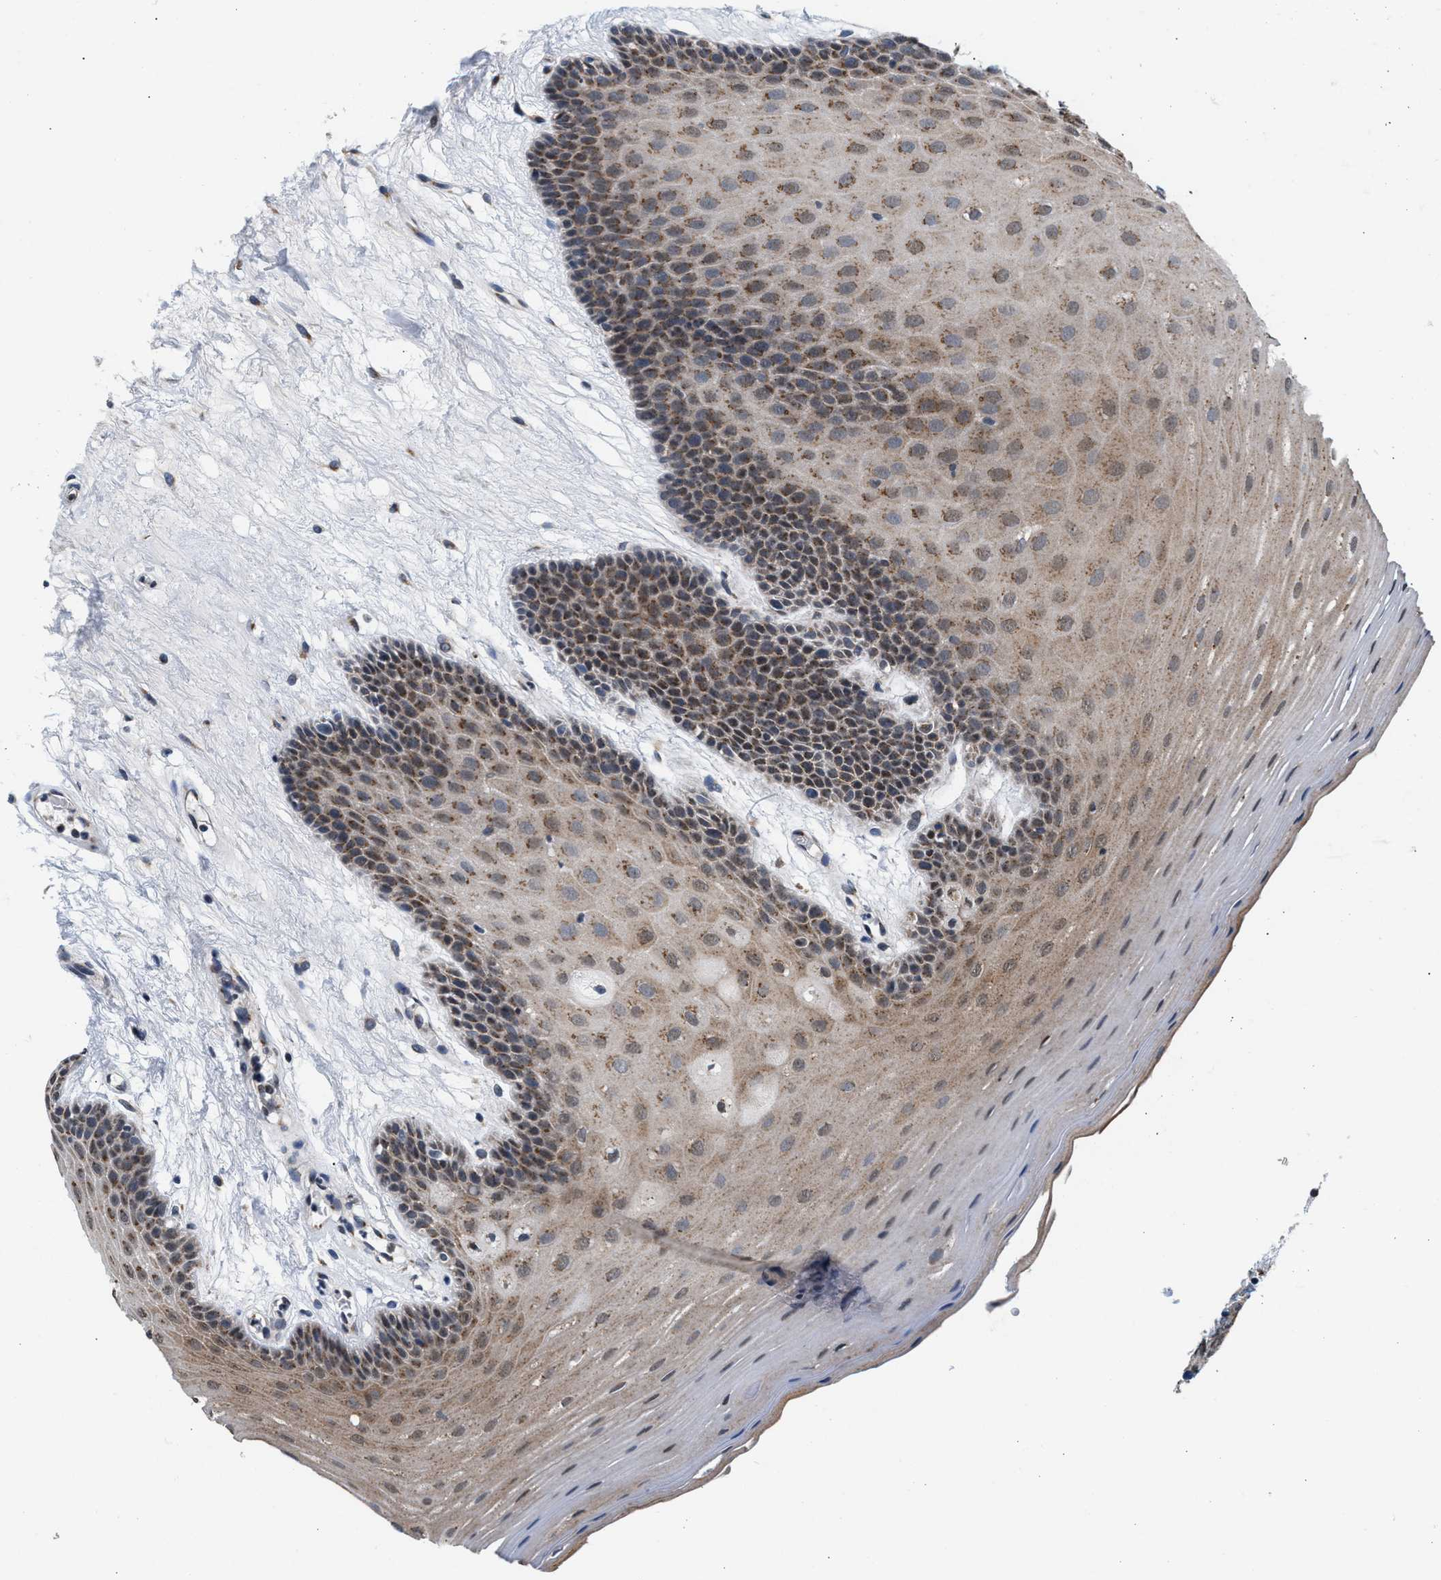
{"staining": {"intensity": "moderate", "quantity": ">75%", "location": "cytoplasmic/membranous"}, "tissue": "oral mucosa", "cell_type": "Squamous epithelial cells", "image_type": "normal", "snomed": [{"axis": "morphology", "description": "Normal tissue, NOS"}, {"axis": "morphology", "description": "Squamous cell carcinoma, NOS"}, {"axis": "topography", "description": "Skeletal muscle"}, {"axis": "topography", "description": "Oral tissue"}, {"axis": "topography", "description": "Head-Neck"}], "caption": "About >75% of squamous epithelial cells in benign human oral mucosa exhibit moderate cytoplasmic/membranous protein expression as visualized by brown immunohistochemical staining.", "gene": "KCNMB2", "patient": {"sex": "male", "age": 71}}